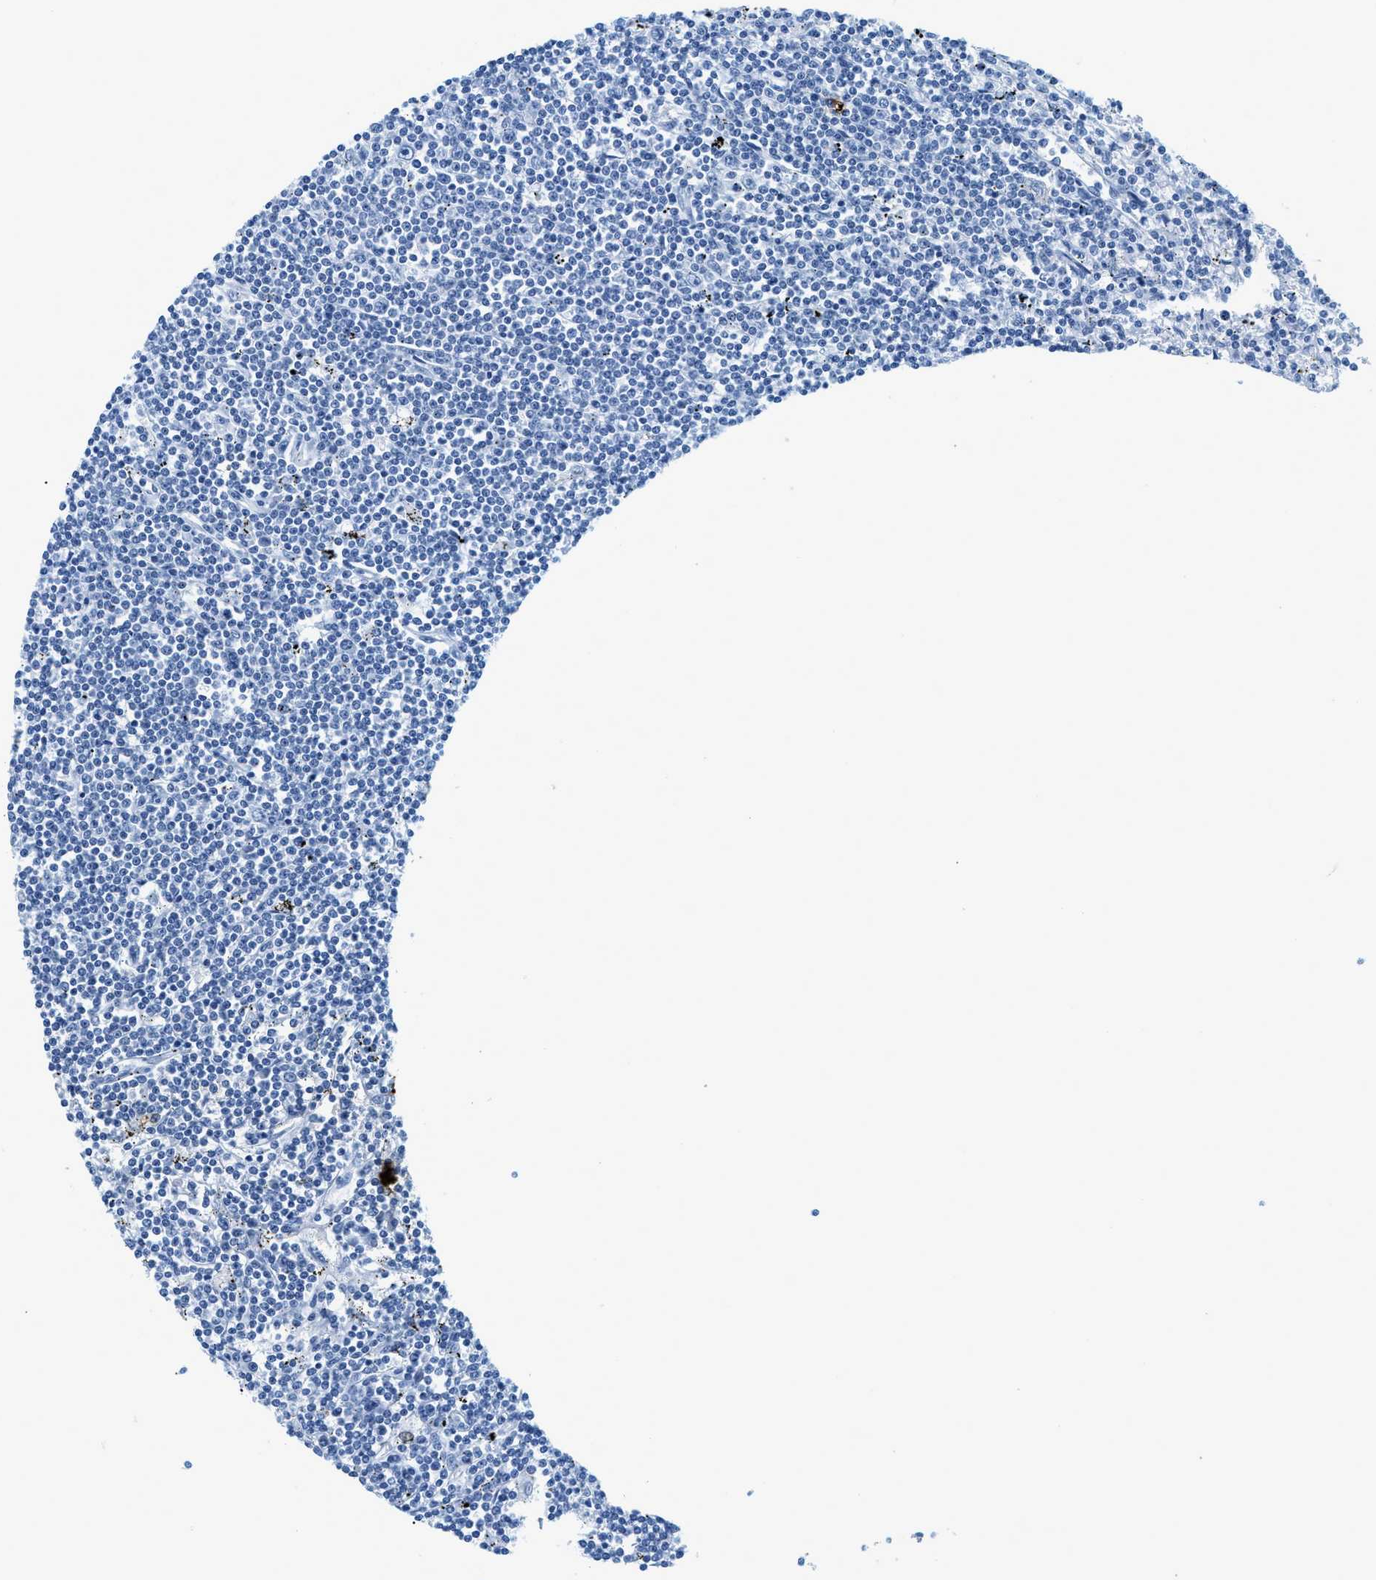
{"staining": {"intensity": "negative", "quantity": "none", "location": "none"}, "tissue": "lymphoma", "cell_type": "Tumor cells", "image_type": "cancer", "snomed": [{"axis": "morphology", "description": "Malignant lymphoma, non-Hodgkin's type, Low grade"}, {"axis": "topography", "description": "Spleen"}], "caption": "High power microscopy histopathology image of an IHC micrograph of malignant lymphoma, non-Hodgkin's type (low-grade), revealing no significant positivity in tumor cells.", "gene": "TPSAB1", "patient": {"sex": "male", "age": 76}}